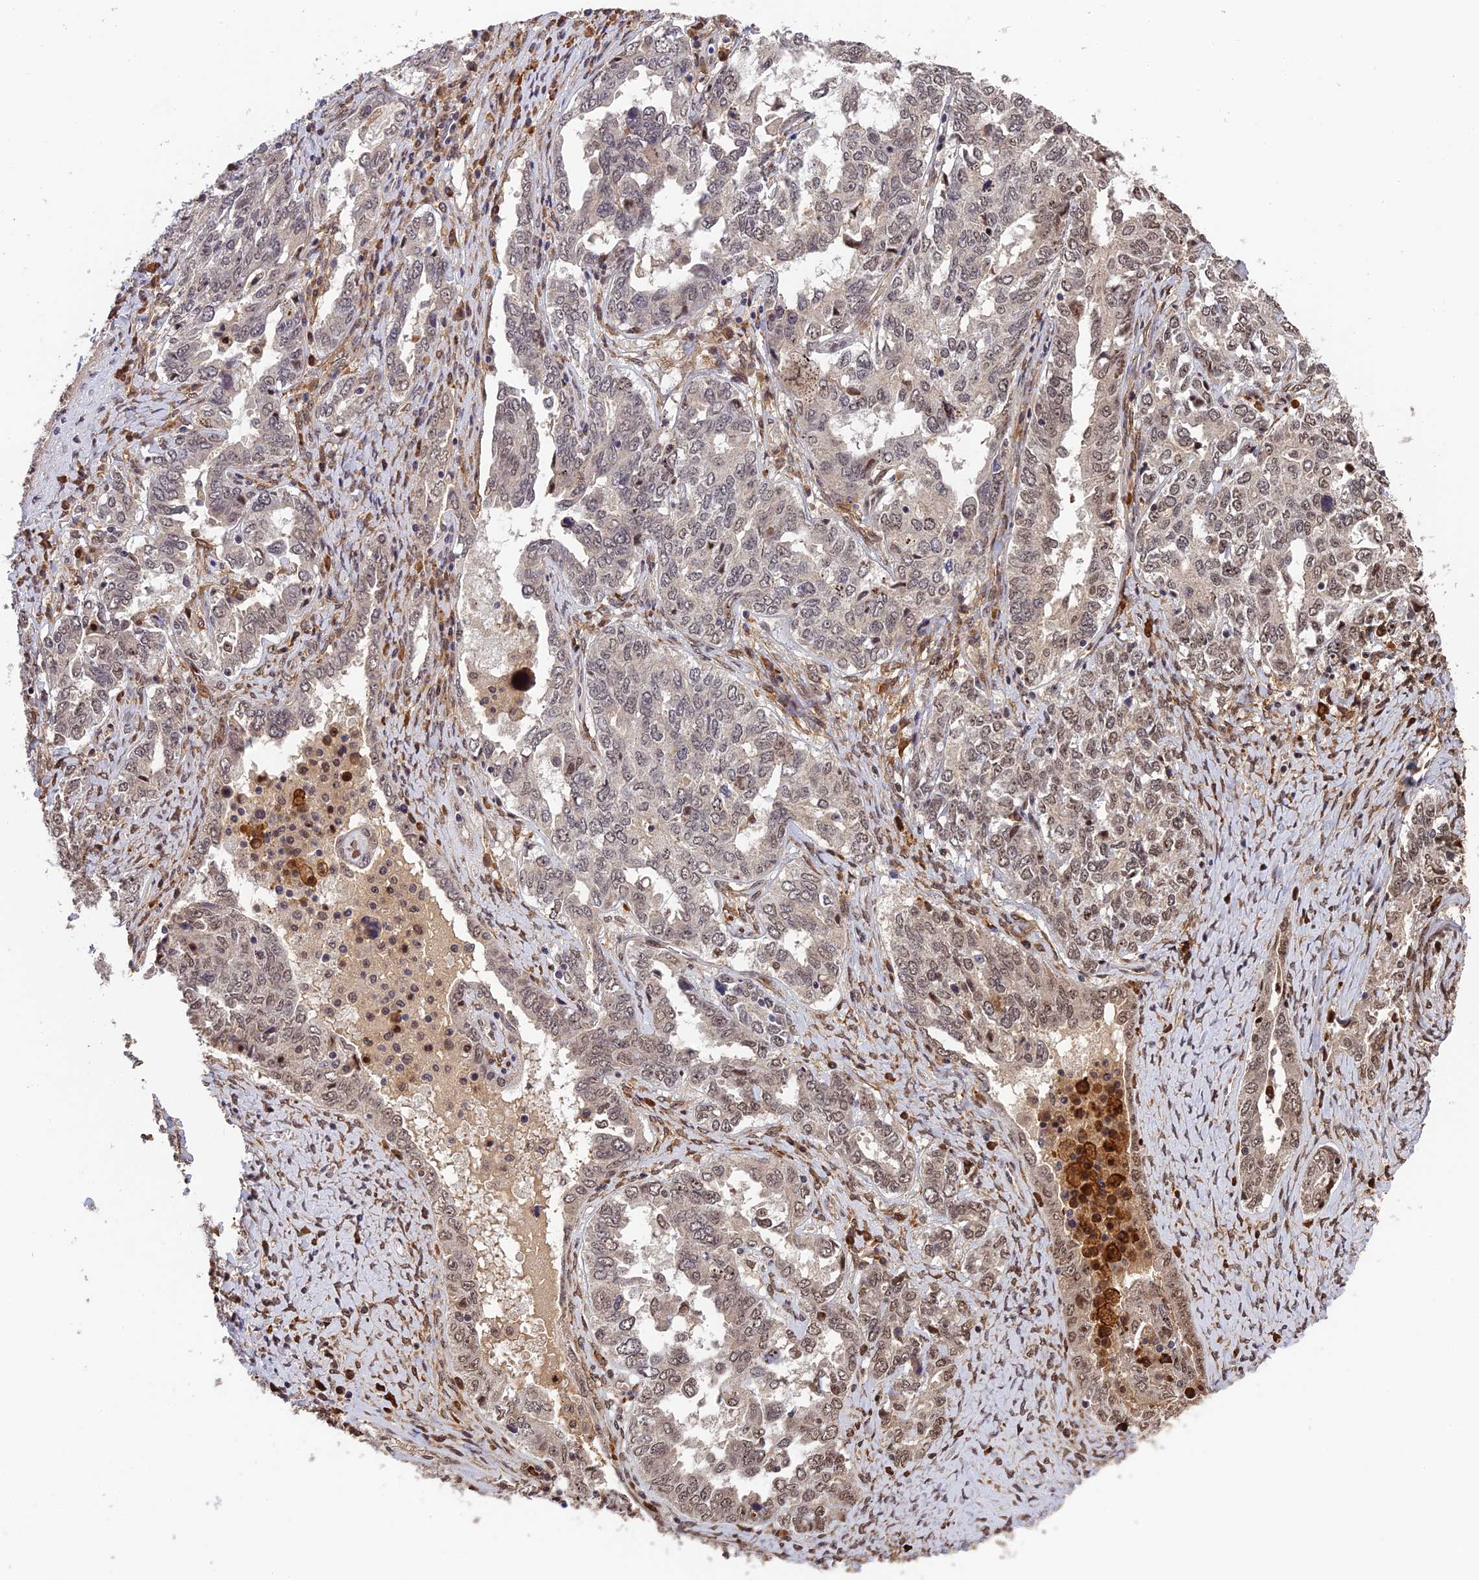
{"staining": {"intensity": "moderate", "quantity": "25%-75%", "location": "nuclear"}, "tissue": "ovarian cancer", "cell_type": "Tumor cells", "image_type": "cancer", "snomed": [{"axis": "morphology", "description": "Carcinoma, endometroid"}, {"axis": "topography", "description": "Ovary"}], "caption": "Immunohistochemistry image of neoplastic tissue: human ovarian cancer (endometroid carcinoma) stained using IHC shows medium levels of moderate protein expression localized specifically in the nuclear of tumor cells, appearing as a nuclear brown color.", "gene": "OSBPL1A", "patient": {"sex": "female", "age": 62}}